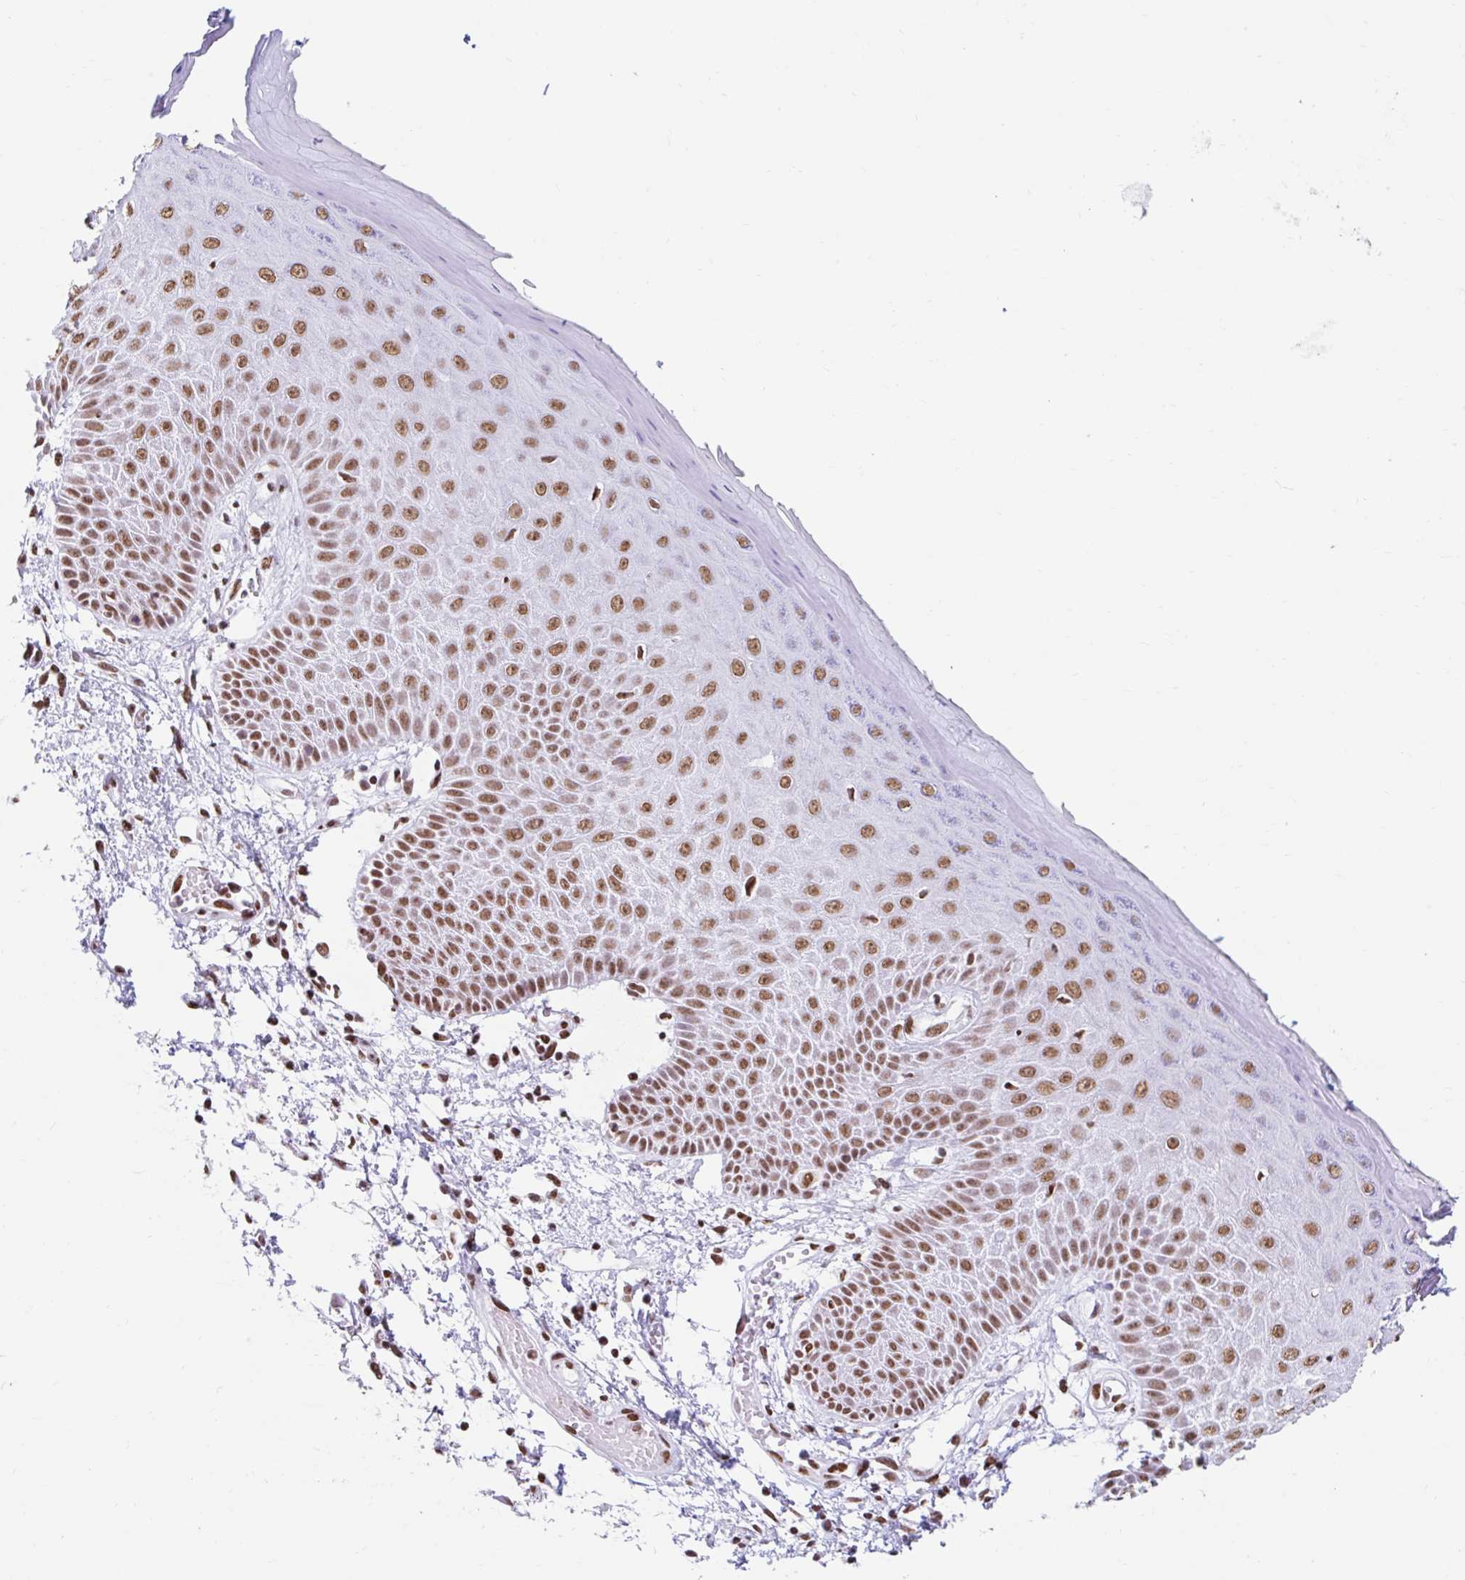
{"staining": {"intensity": "strong", "quantity": ">75%", "location": "nuclear"}, "tissue": "skin", "cell_type": "Epidermal cells", "image_type": "normal", "snomed": [{"axis": "morphology", "description": "Normal tissue, NOS"}, {"axis": "topography", "description": "Anal"}, {"axis": "topography", "description": "Peripheral nerve tissue"}], "caption": "Brown immunohistochemical staining in unremarkable skin shows strong nuclear expression in about >75% of epidermal cells.", "gene": "KHDRBS1", "patient": {"sex": "male", "age": 78}}